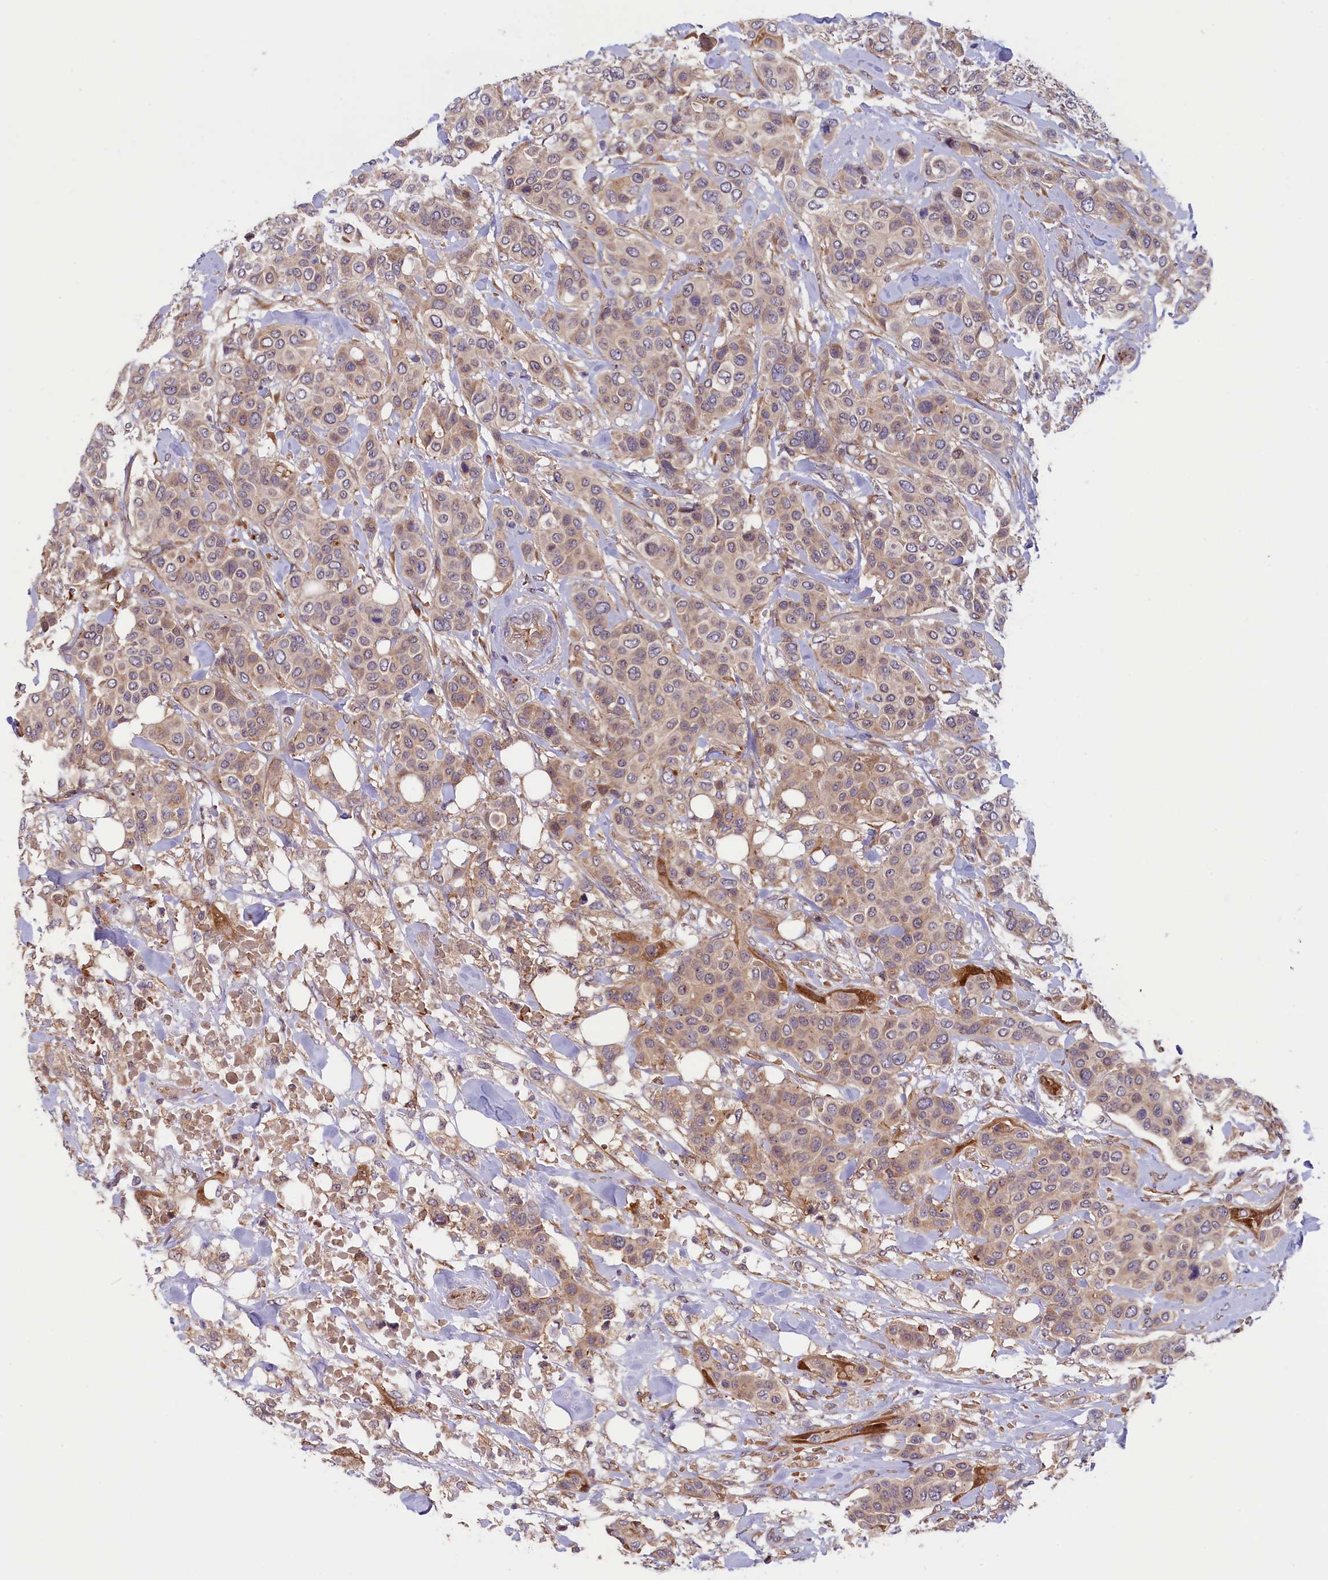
{"staining": {"intensity": "weak", "quantity": ">75%", "location": "cytoplasmic/membranous"}, "tissue": "breast cancer", "cell_type": "Tumor cells", "image_type": "cancer", "snomed": [{"axis": "morphology", "description": "Lobular carcinoma"}, {"axis": "topography", "description": "Breast"}], "caption": "This image shows lobular carcinoma (breast) stained with immunohistochemistry (IHC) to label a protein in brown. The cytoplasmic/membranous of tumor cells show weak positivity for the protein. Nuclei are counter-stained blue.", "gene": "CCDC9B", "patient": {"sex": "female", "age": 51}}